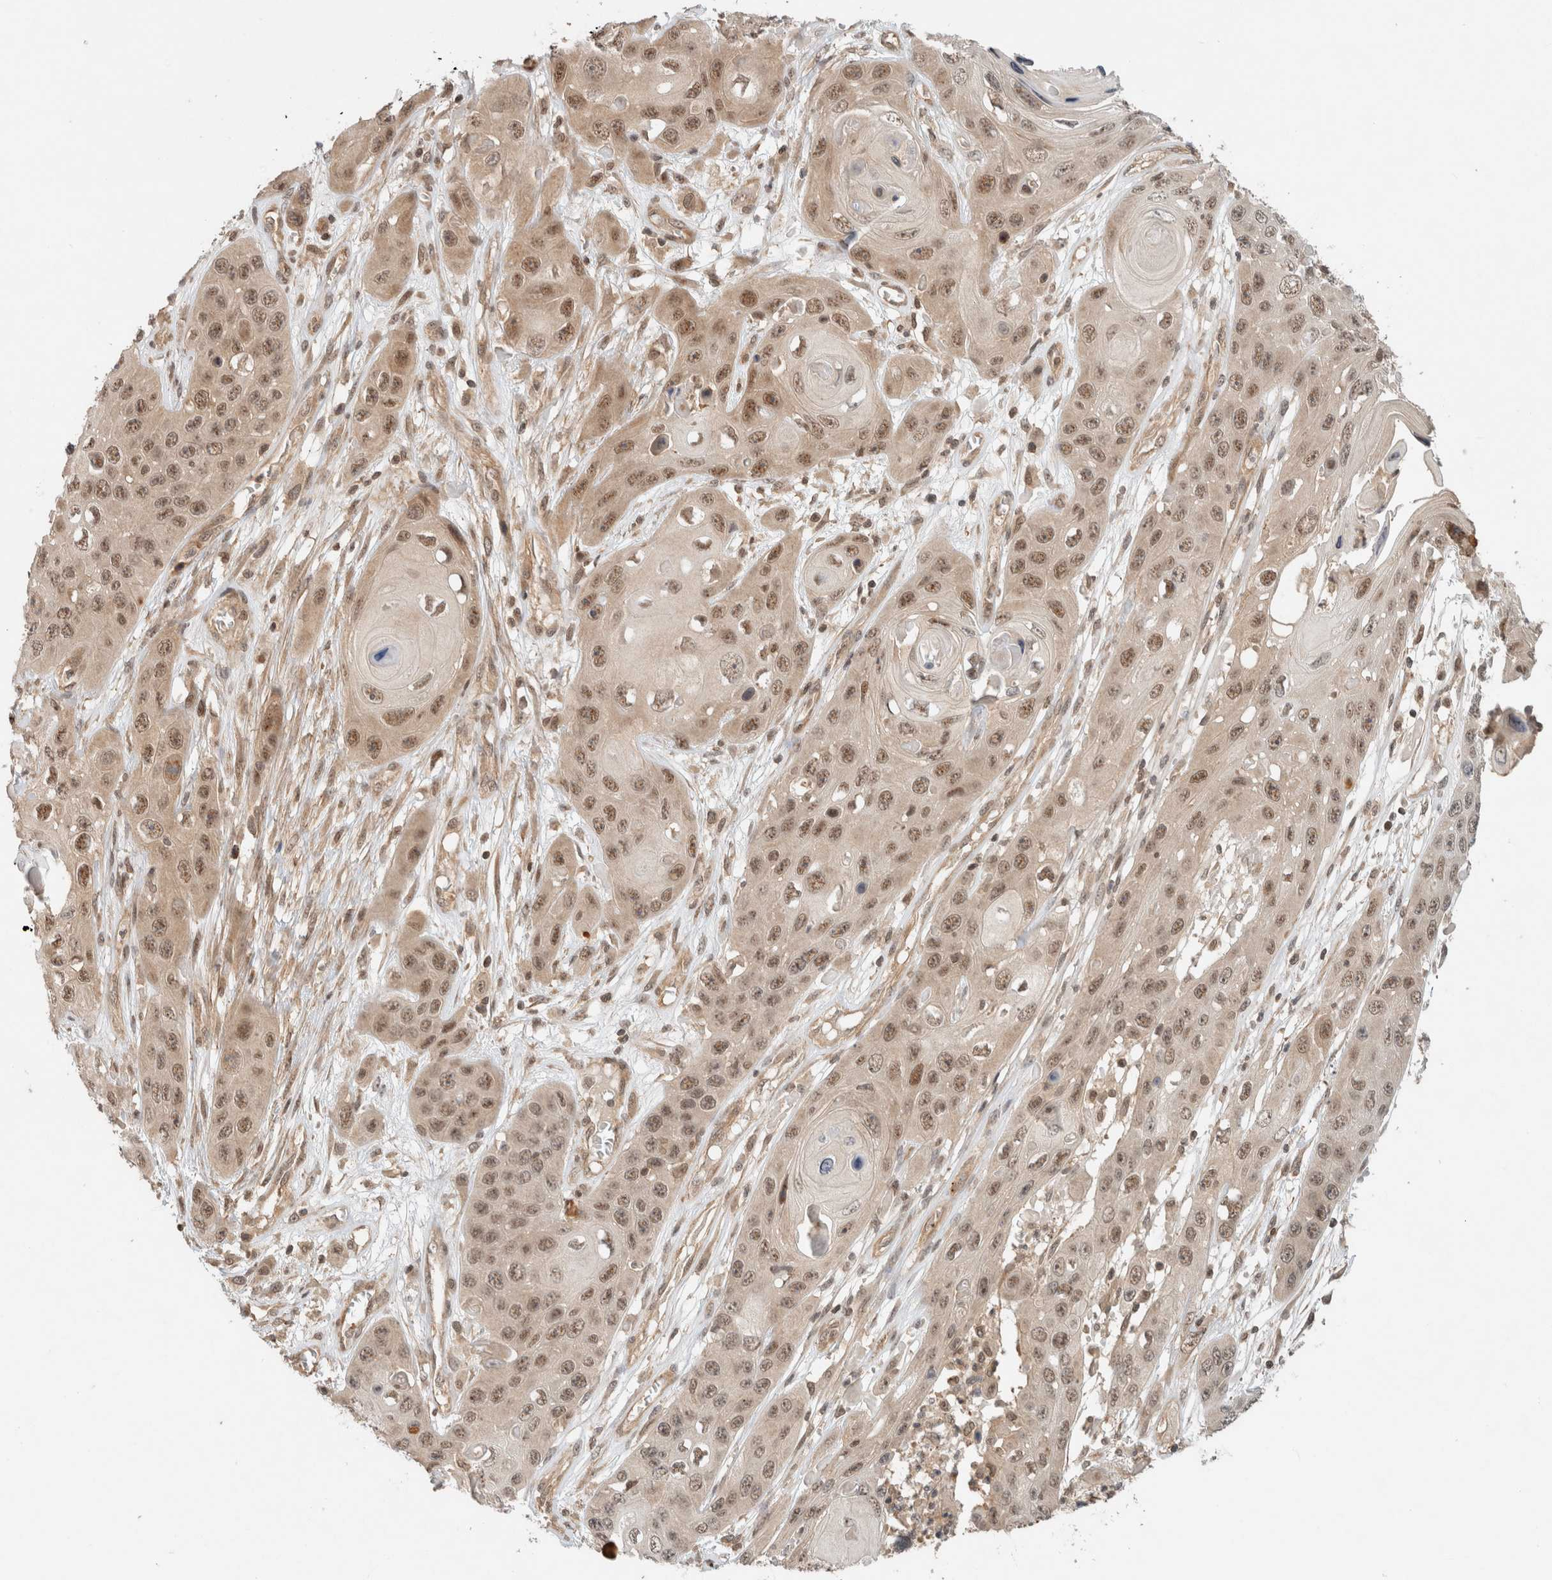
{"staining": {"intensity": "moderate", "quantity": ">75%", "location": "cytoplasmic/membranous,nuclear"}, "tissue": "skin cancer", "cell_type": "Tumor cells", "image_type": "cancer", "snomed": [{"axis": "morphology", "description": "Squamous cell carcinoma, NOS"}, {"axis": "topography", "description": "Skin"}], "caption": "This image displays skin squamous cell carcinoma stained with immunohistochemistry (IHC) to label a protein in brown. The cytoplasmic/membranous and nuclear of tumor cells show moderate positivity for the protein. Nuclei are counter-stained blue.", "gene": "CAAP1", "patient": {"sex": "male", "age": 55}}